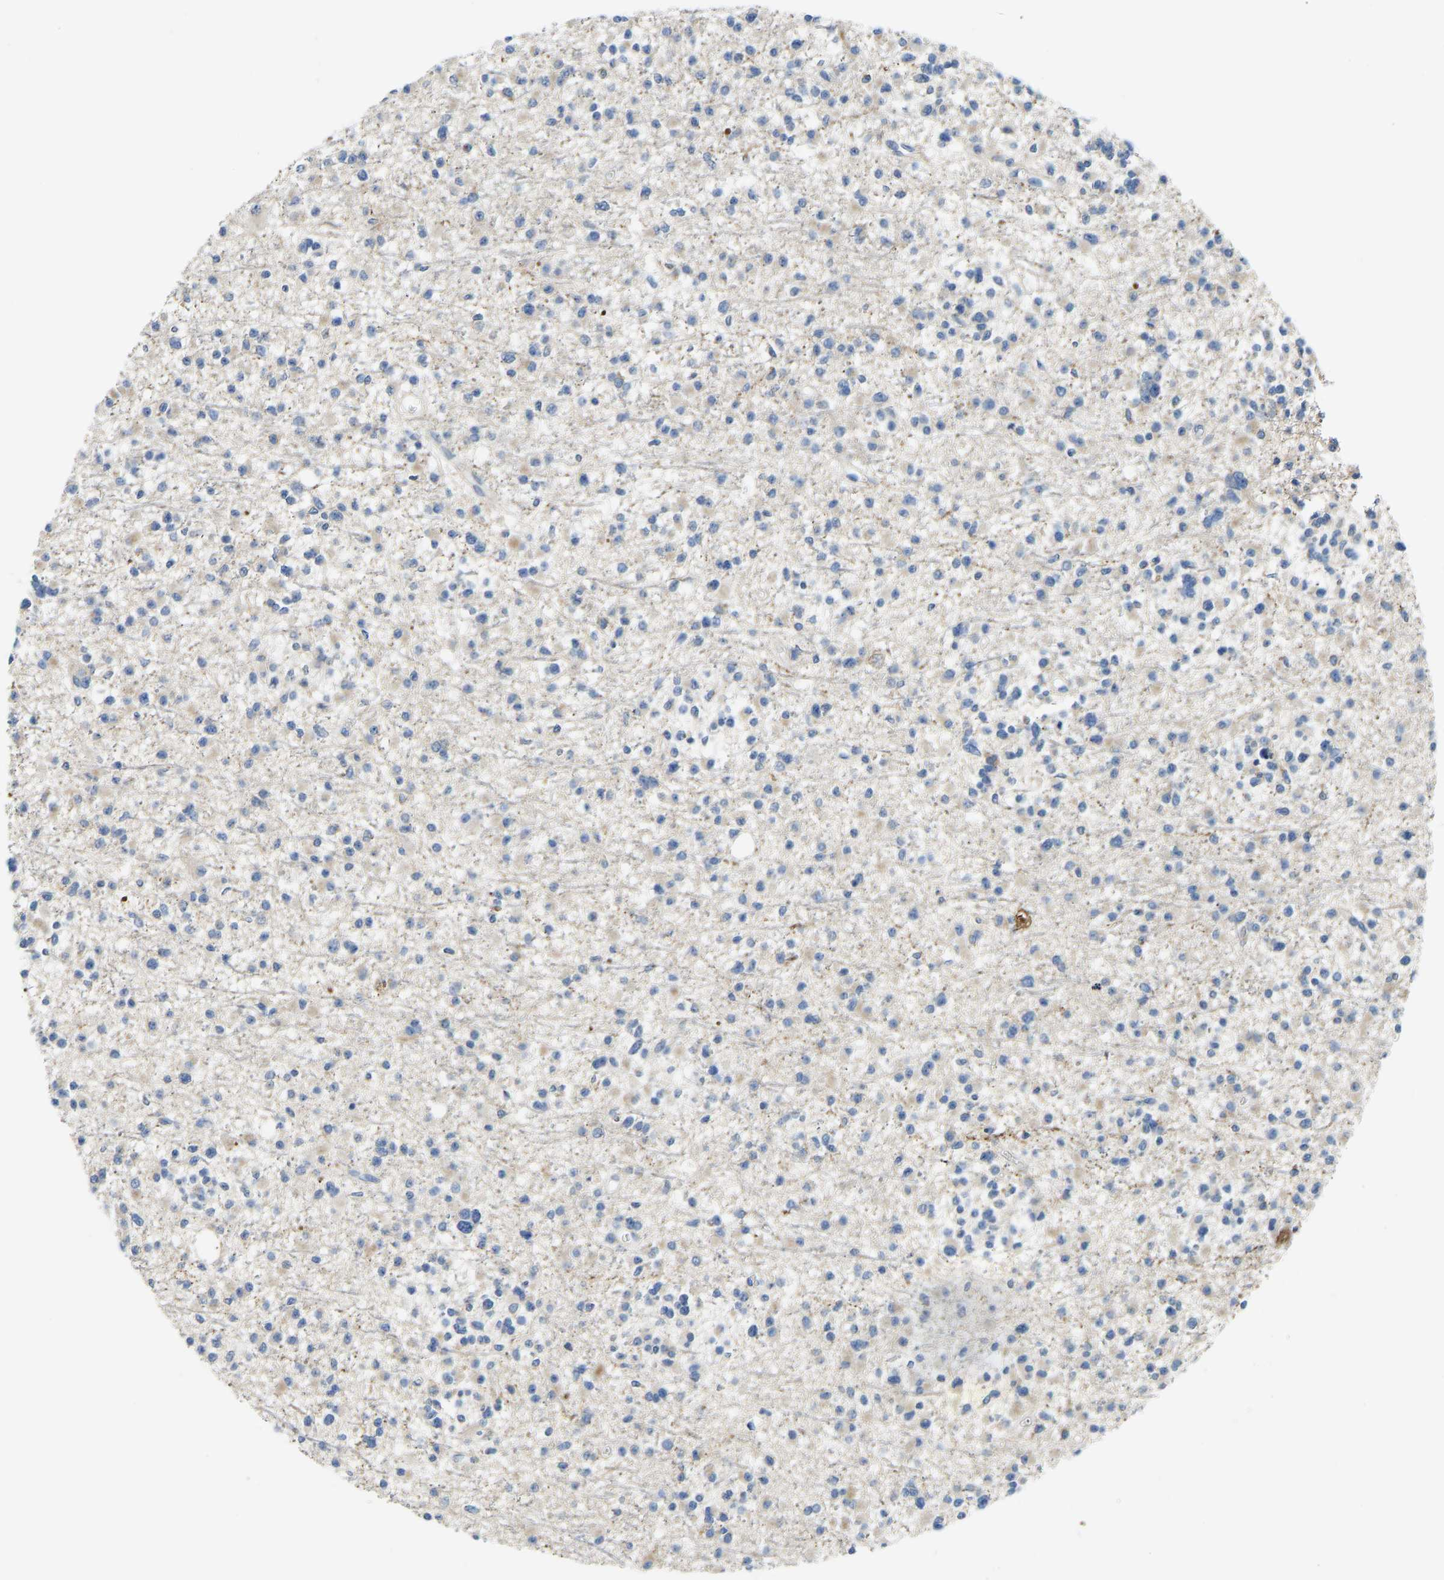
{"staining": {"intensity": "negative", "quantity": "none", "location": "none"}, "tissue": "glioma", "cell_type": "Tumor cells", "image_type": "cancer", "snomed": [{"axis": "morphology", "description": "Glioma, malignant, Low grade"}, {"axis": "topography", "description": "Brain"}], "caption": "A high-resolution image shows IHC staining of glioma, which reveals no significant expression in tumor cells.", "gene": "ATP6V1E1", "patient": {"sex": "female", "age": 22}}